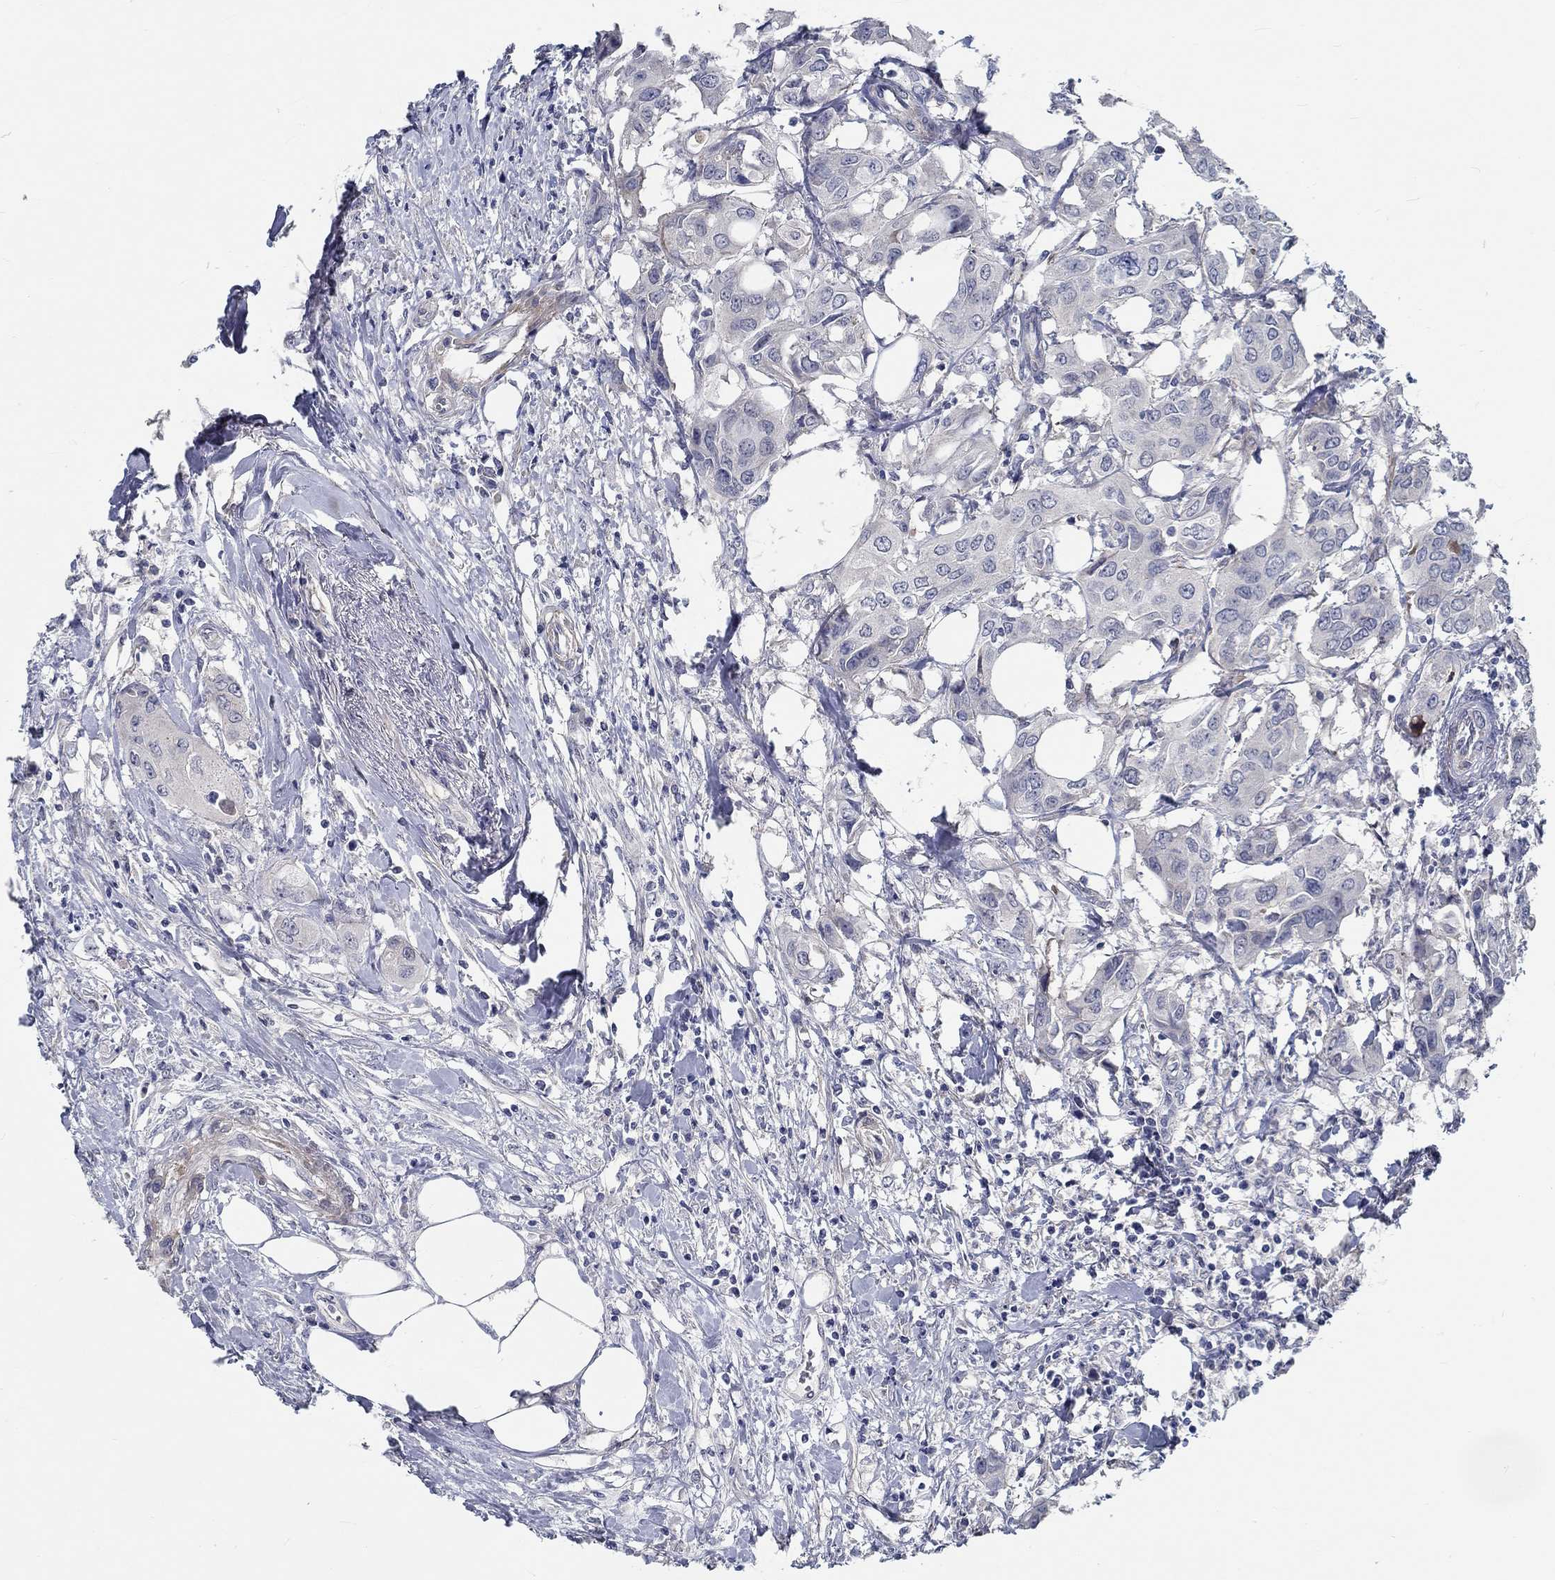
{"staining": {"intensity": "negative", "quantity": "none", "location": "none"}, "tissue": "urothelial cancer", "cell_type": "Tumor cells", "image_type": "cancer", "snomed": [{"axis": "morphology", "description": "Urothelial carcinoma, NOS"}, {"axis": "morphology", "description": "Urothelial carcinoma, High grade"}, {"axis": "topography", "description": "Urinary bladder"}], "caption": "This image is of urothelial cancer stained with IHC to label a protein in brown with the nuclei are counter-stained blue. There is no expression in tumor cells.", "gene": "MYBPC1", "patient": {"sex": "male", "age": 63}}